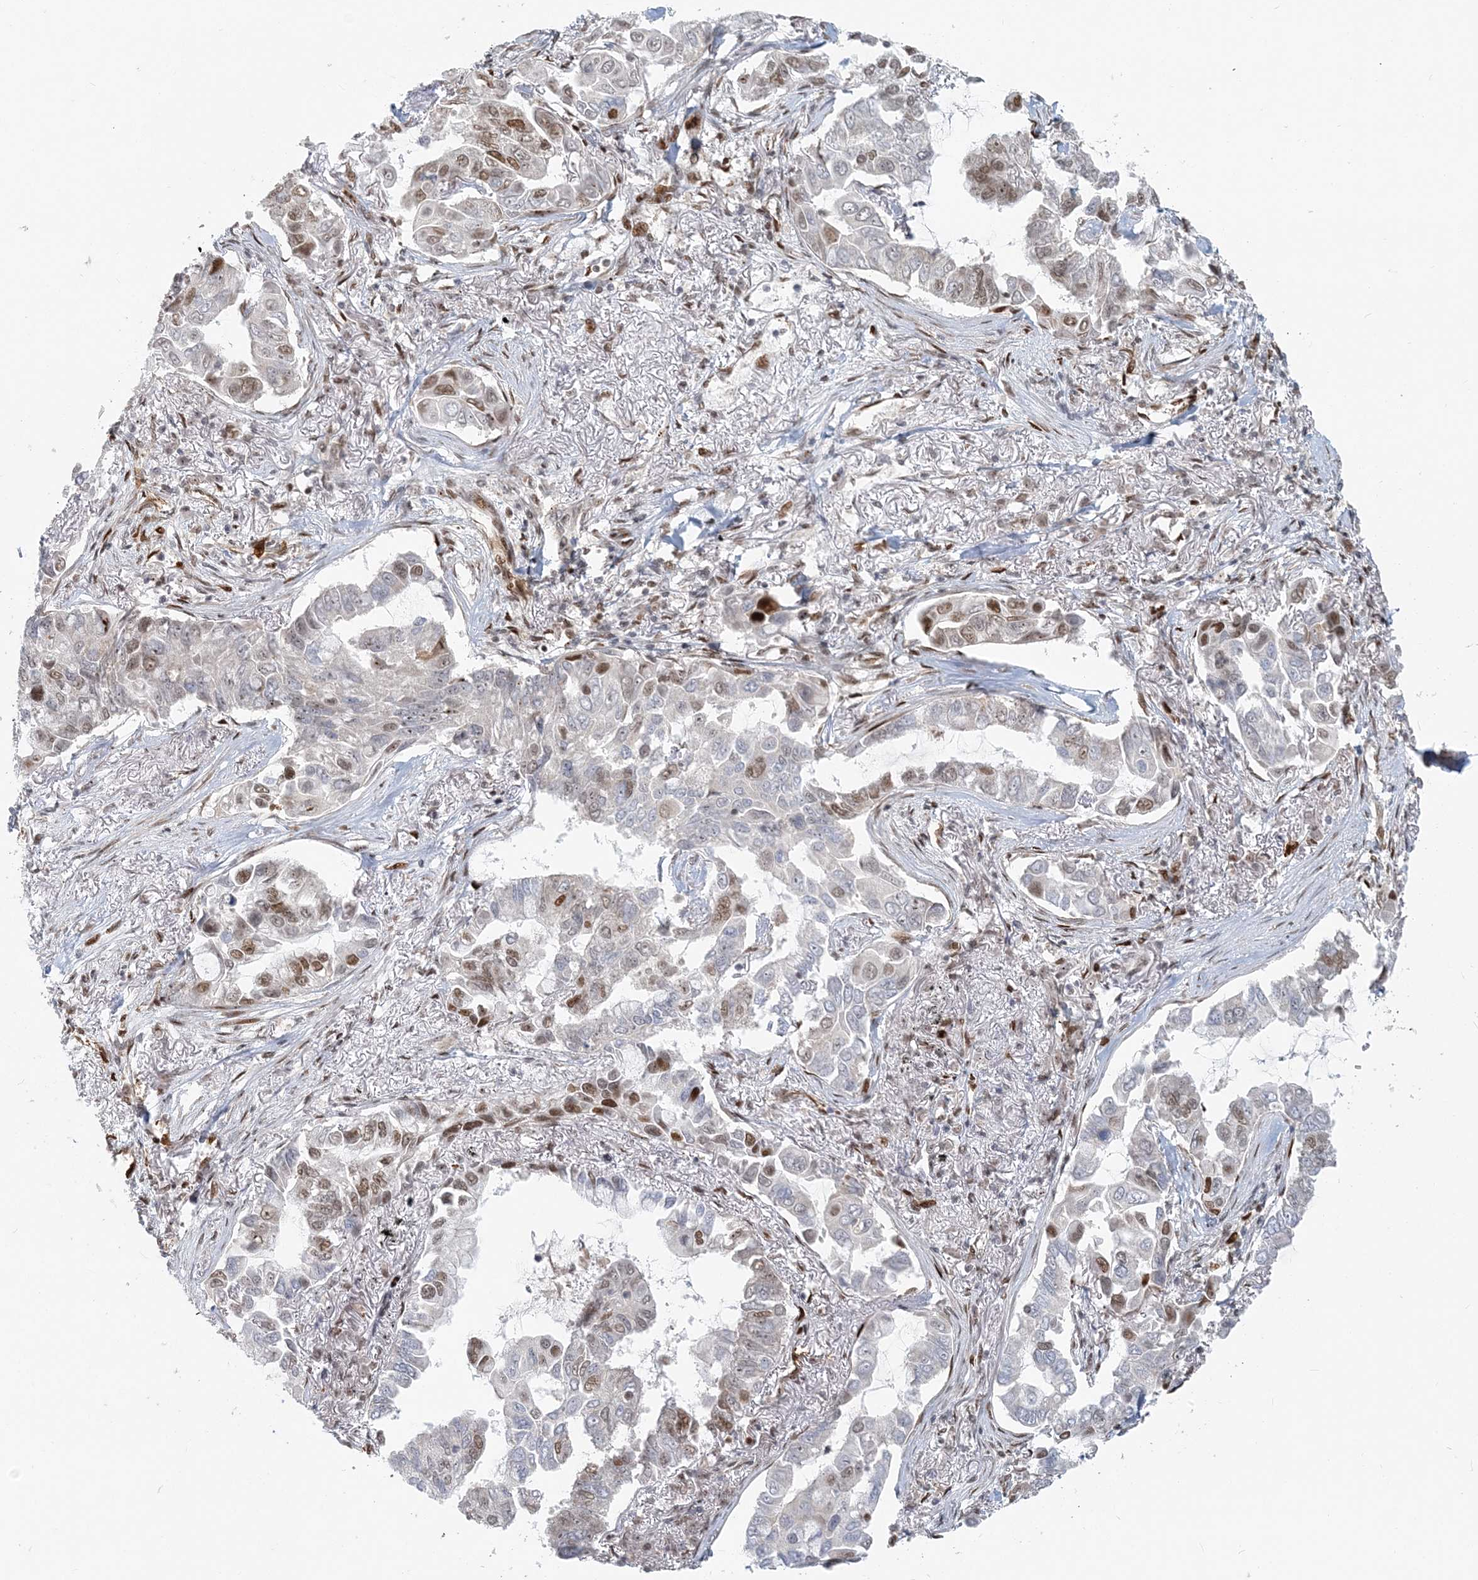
{"staining": {"intensity": "moderate", "quantity": "<25%", "location": "nuclear"}, "tissue": "lung cancer", "cell_type": "Tumor cells", "image_type": "cancer", "snomed": [{"axis": "morphology", "description": "Adenocarcinoma, NOS"}, {"axis": "topography", "description": "Lung"}], "caption": "A low amount of moderate nuclear staining is seen in approximately <25% of tumor cells in lung adenocarcinoma tissue.", "gene": "BAZ1B", "patient": {"sex": "male", "age": 64}}